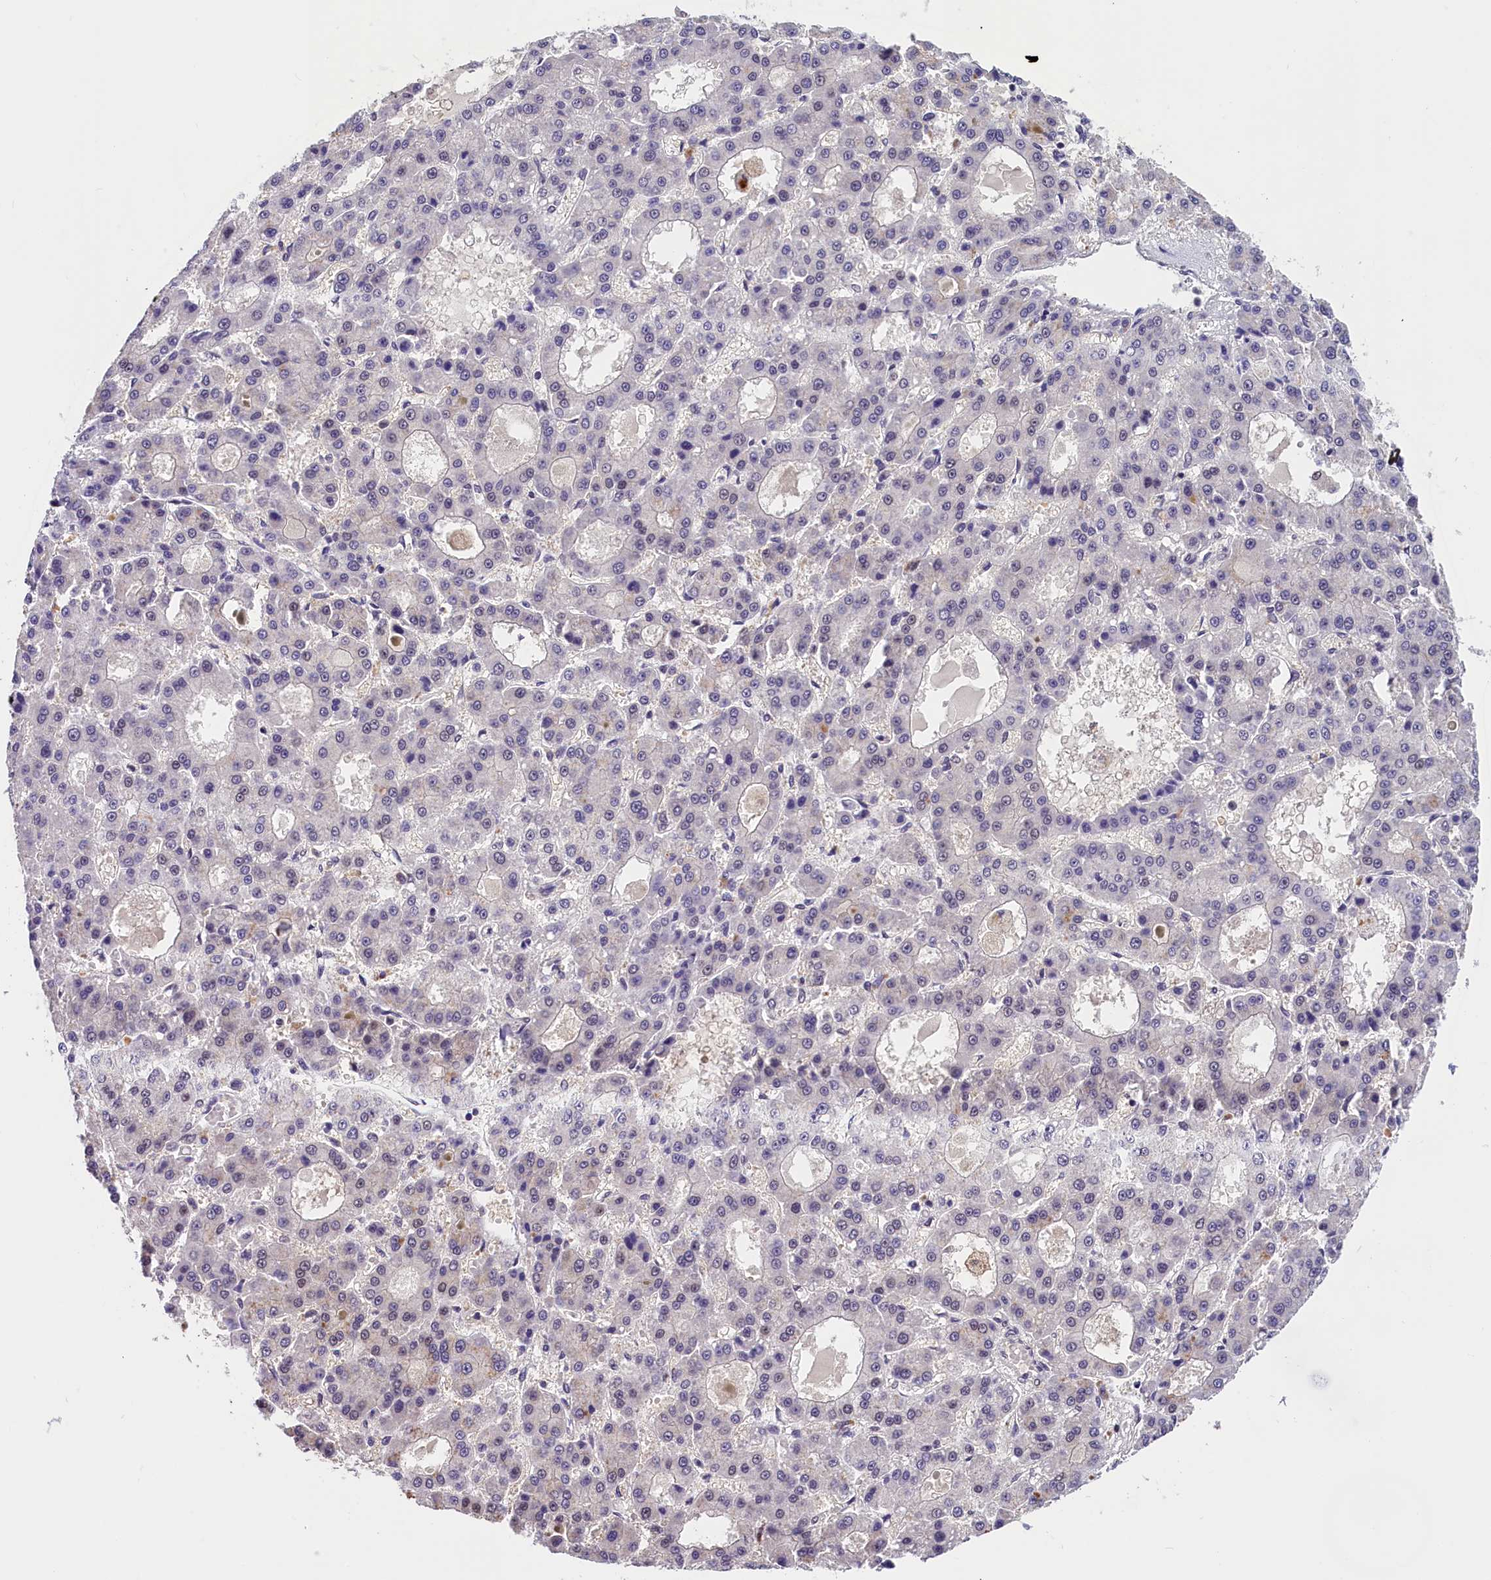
{"staining": {"intensity": "negative", "quantity": "none", "location": "none"}, "tissue": "liver cancer", "cell_type": "Tumor cells", "image_type": "cancer", "snomed": [{"axis": "morphology", "description": "Carcinoma, Hepatocellular, NOS"}, {"axis": "topography", "description": "Liver"}], "caption": "This micrograph is of liver hepatocellular carcinoma stained with immunohistochemistry (IHC) to label a protein in brown with the nuclei are counter-stained blue. There is no positivity in tumor cells.", "gene": "ZC3H4", "patient": {"sex": "male", "age": 70}}